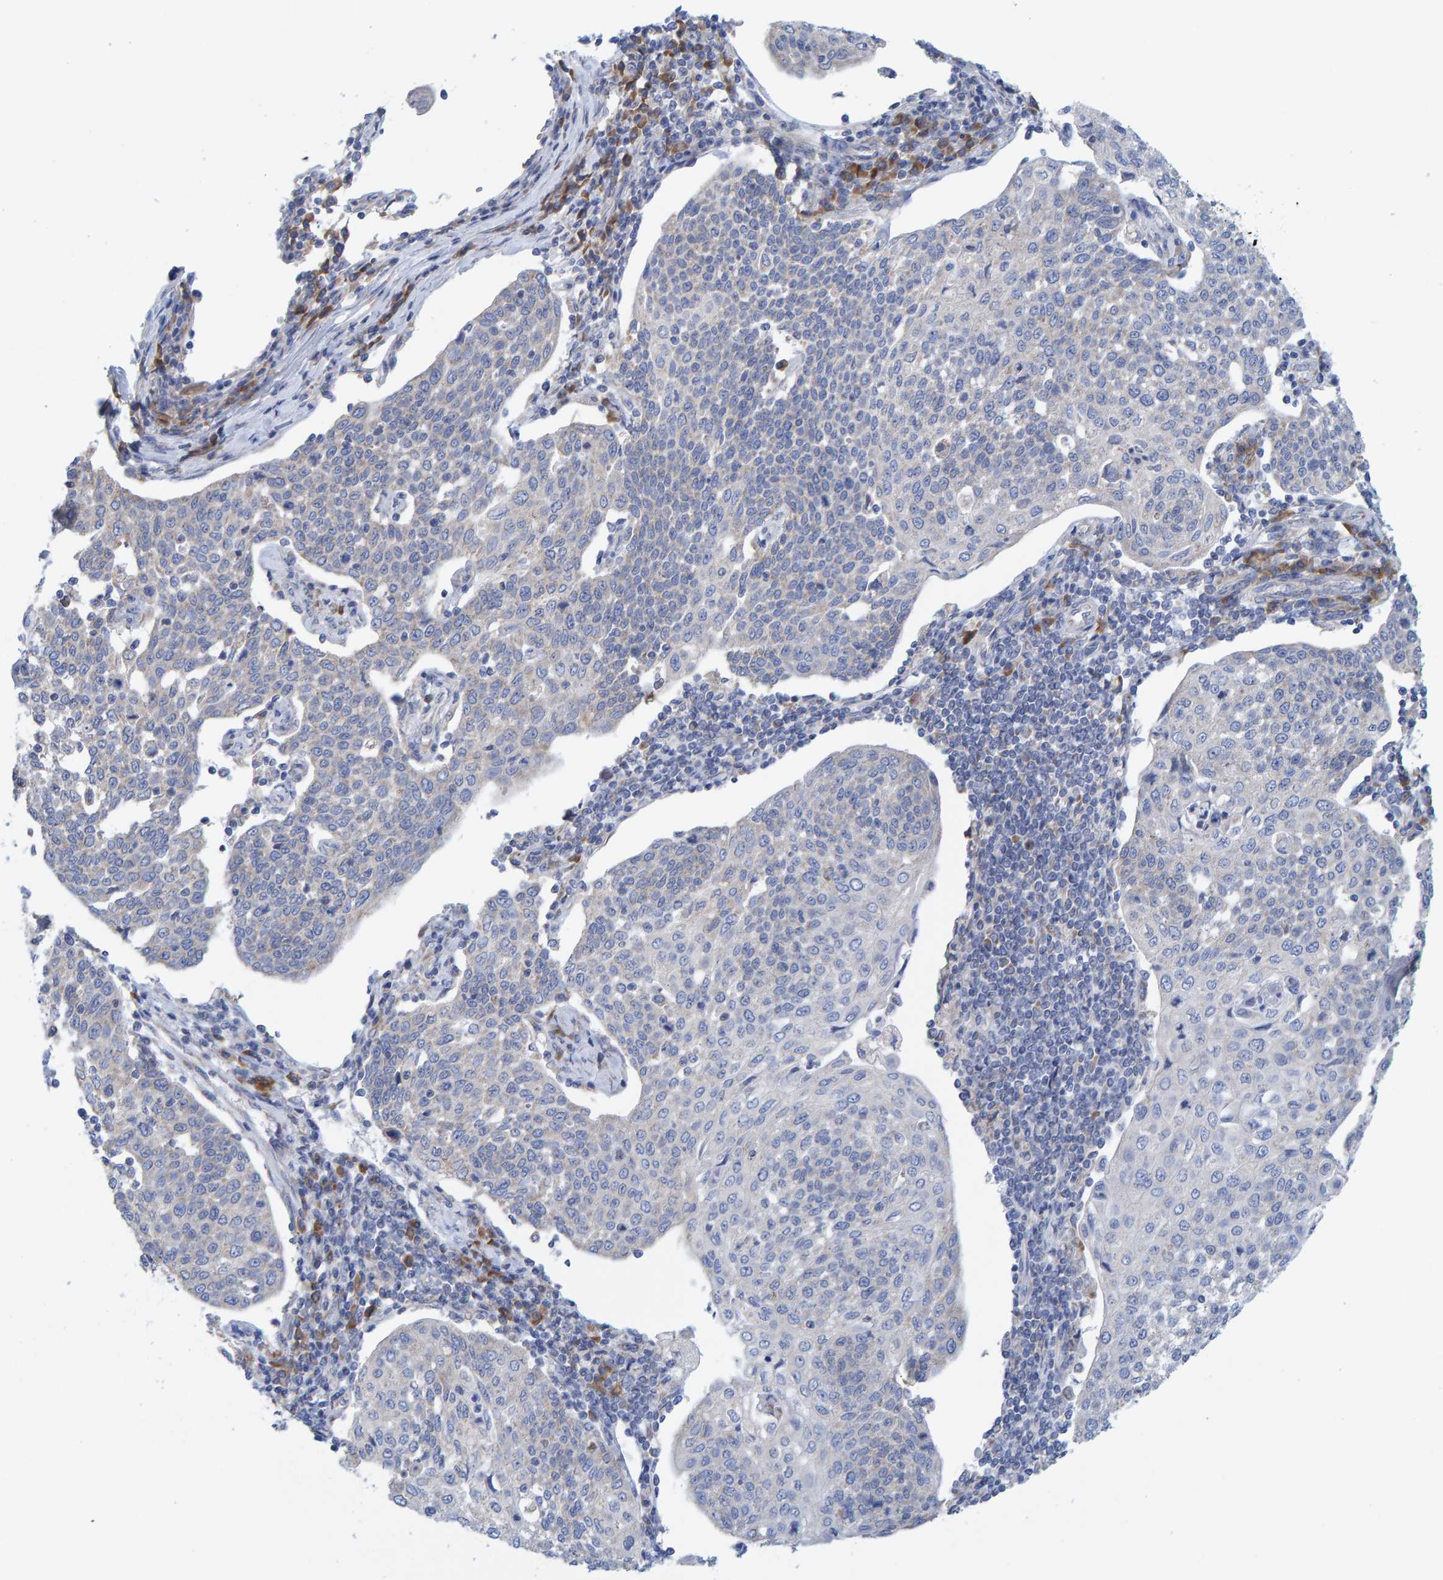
{"staining": {"intensity": "negative", "quantity": "none", "location": "none"}, "tissue": "cervical cancer", "cell_type": "Tumor cells", "image_type": "cancer", "snomed": [{"axis": "morphology", "description": "Squamous cell carcinoma, NOS"}, {"axis": "topography", "description": "Cervix"}], "caption": "An immunohistochemistry micrograph of cervical squamous cell carcinoma is shown. There is no staining in tumor cells of cervical squamous cell carcinoma.", "gene": "CDK5RAP3", "patient": {"sex": "female", "age": 34}}